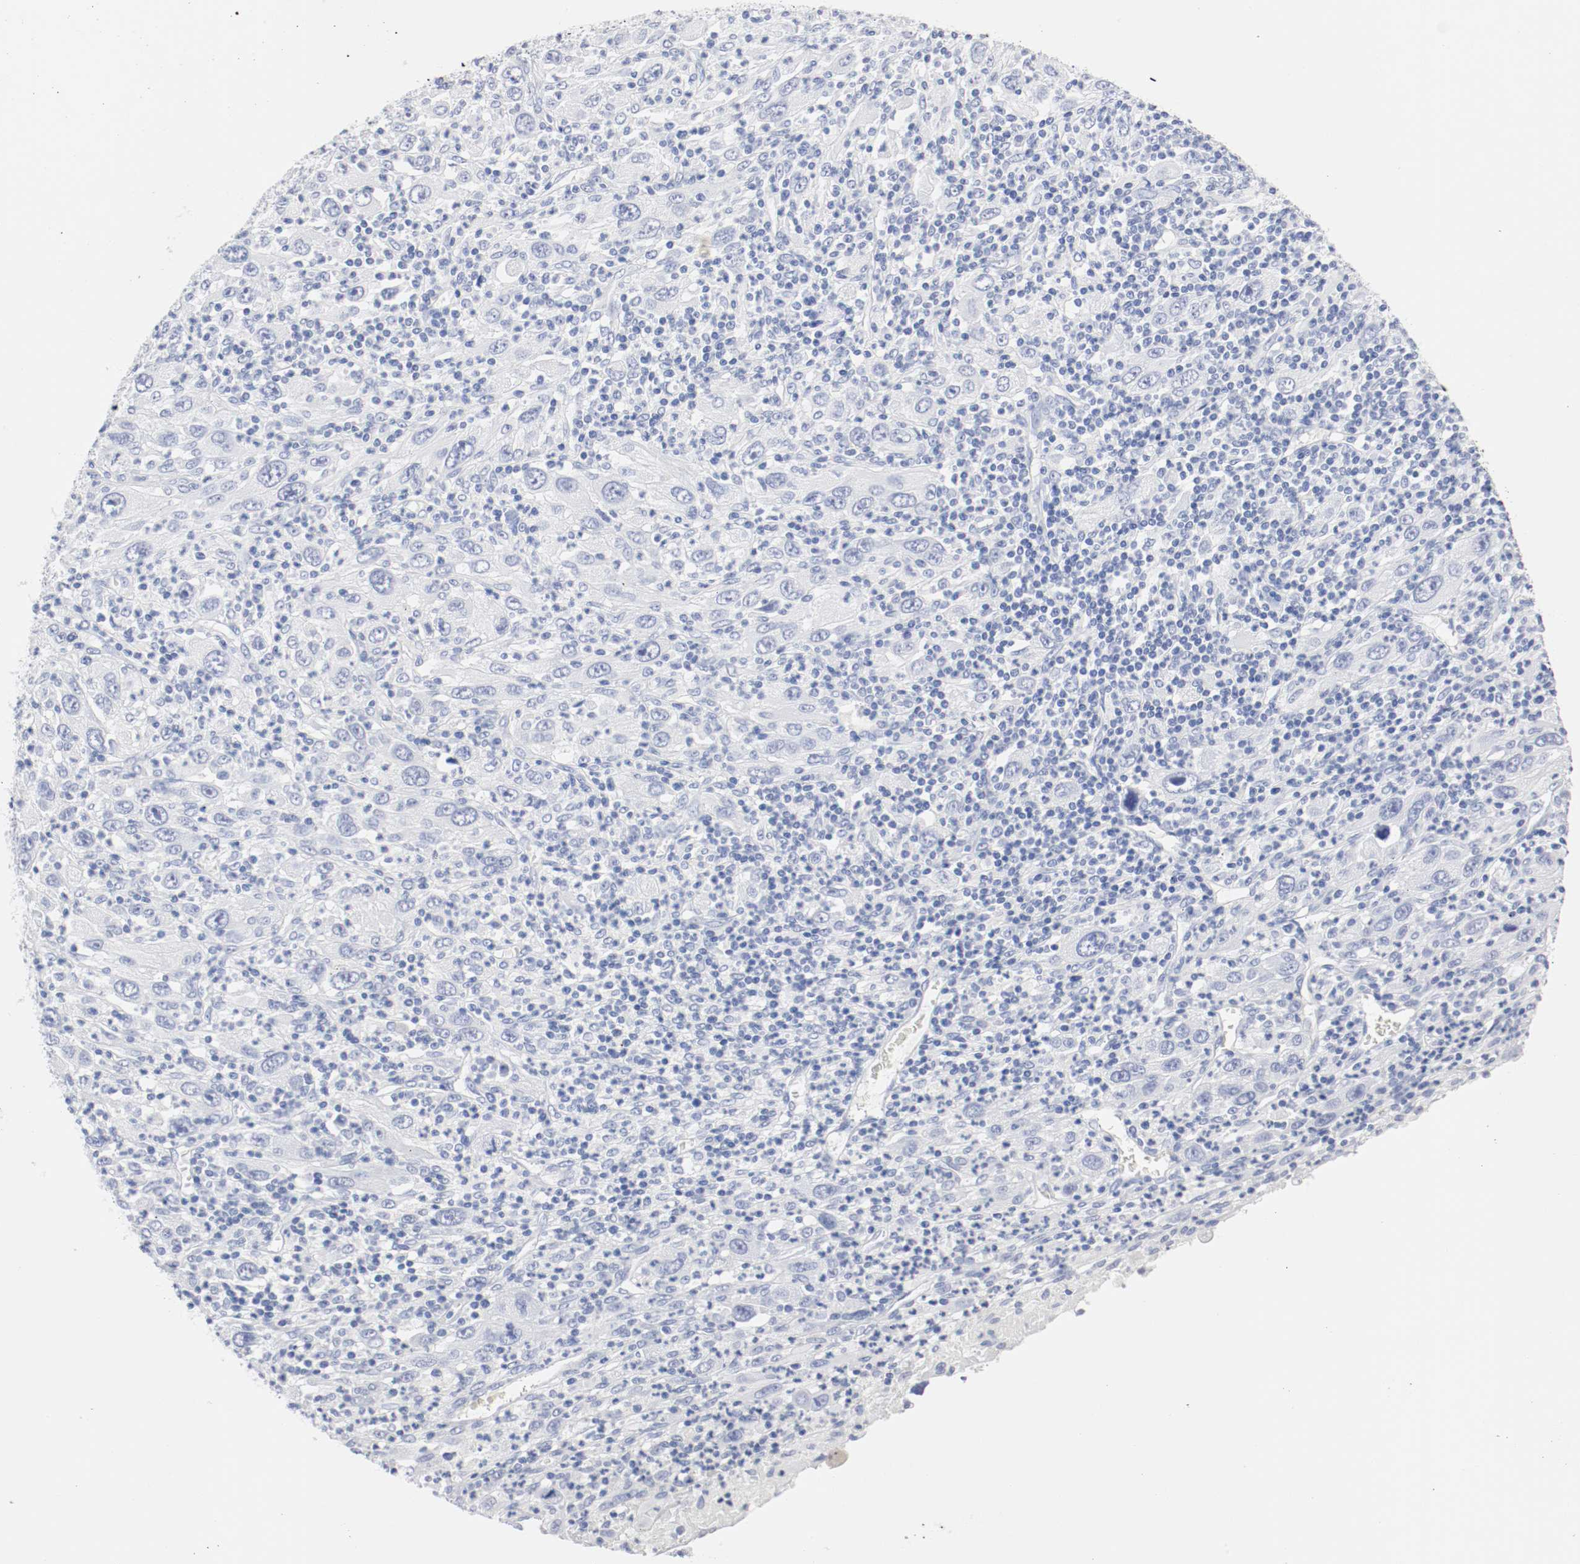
{"staining": {"intensity": "negative", "quantity": "none", "location": "none"}, "tissue": "melanoma", "cell_type": "Tumor cells", "image_type": "cancer", "snomed": [{"axis": "morphology", "description": "Malignant melanoma, Metastatic site"}, {"axis": "topography", "description": "Skin"}], "caption": "A high-resolution image shows IHC staining of malignant melanoma (metastatic site), which shows no significant staining in tumor cells.", "gene": "GAD1", "patient": {"sex": "female", "age": 56}}